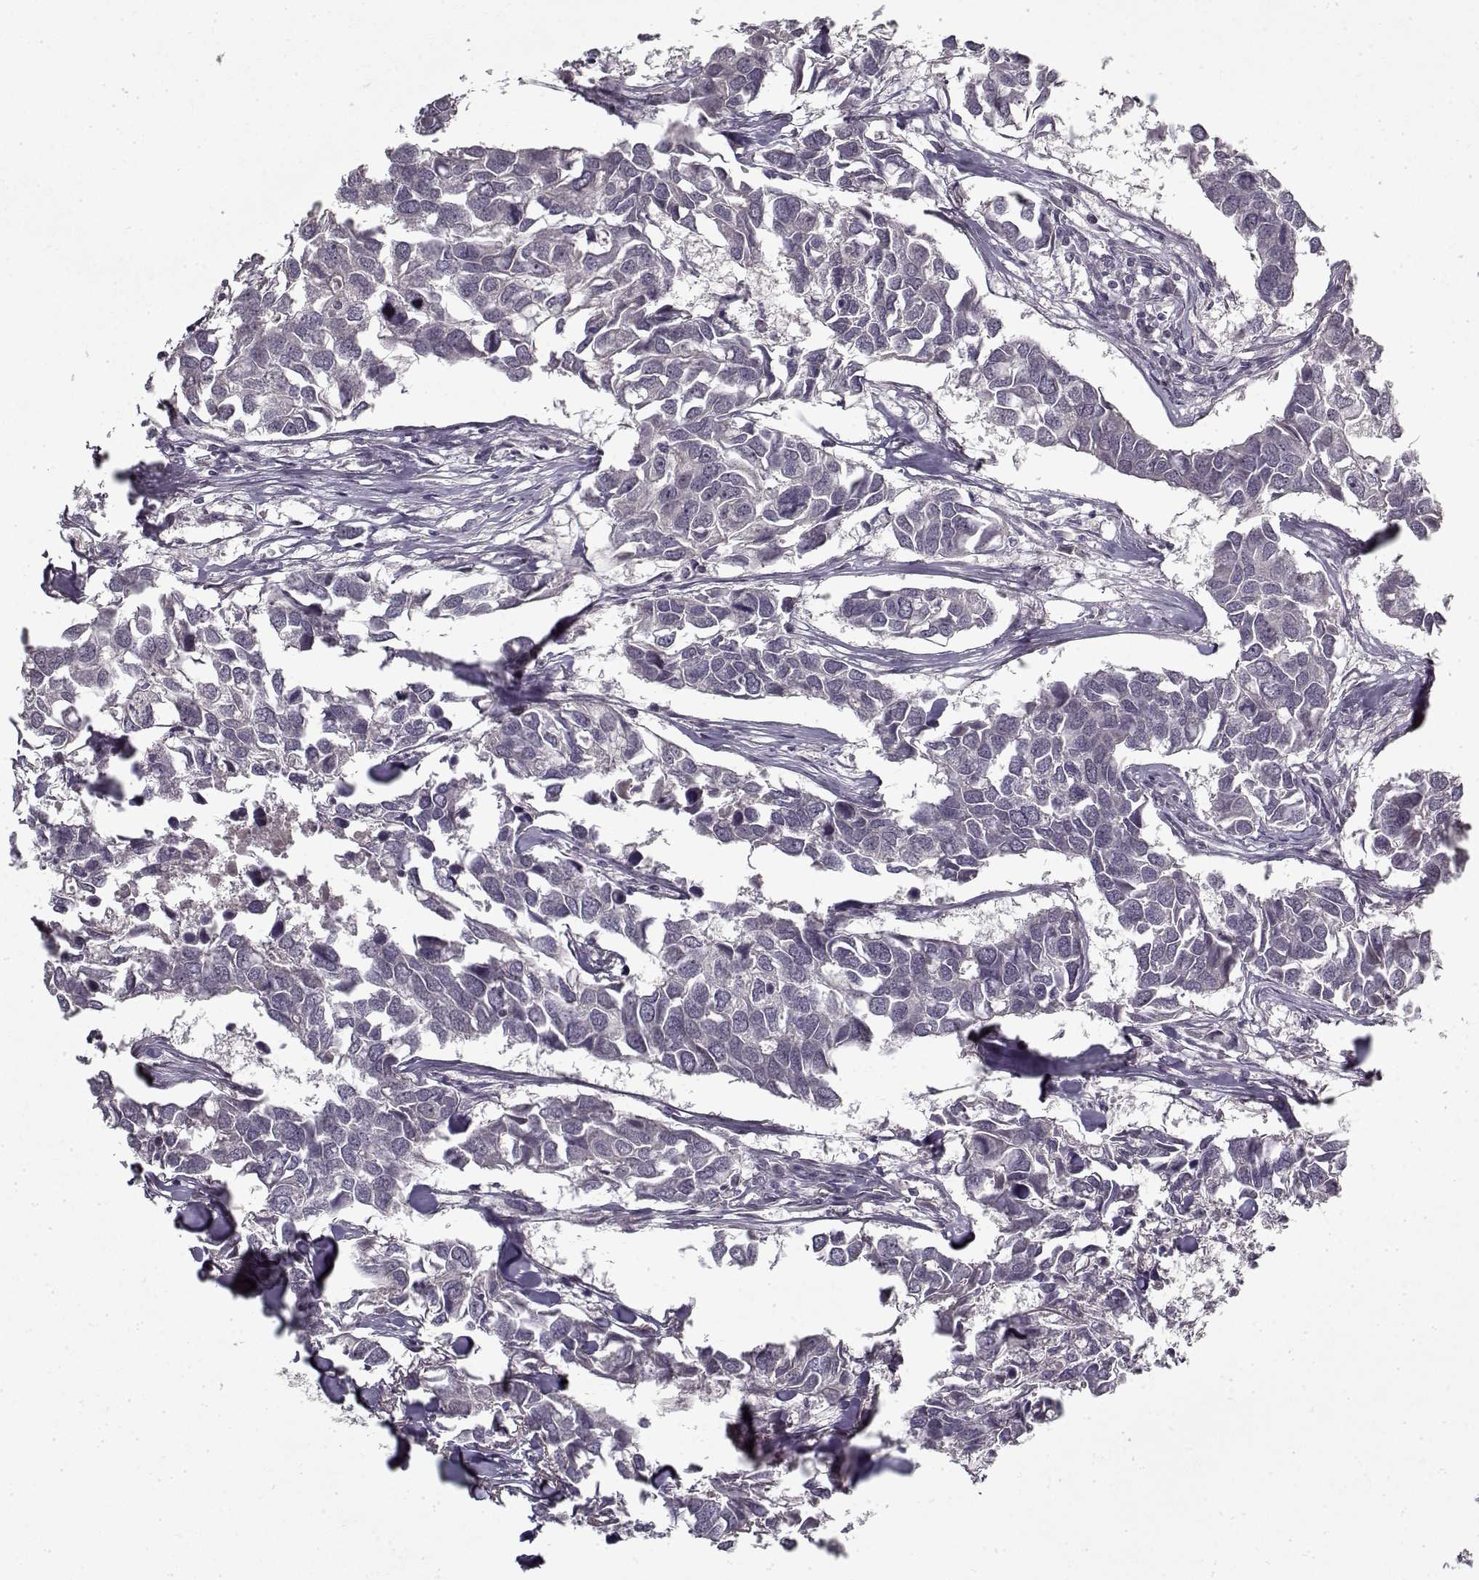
{"staining": {"intensity": "negative", "quantity": "none", "location": "none"}, "tissue": "breast cancer", "cell_type": "Tumor cells", "image_type": "cancer", "snomed": [{"axis": "morphology", "description": "Duct carcinoma"}, {"axis": "topography", "description": "Breast"}], "caption": "Tumor cells show no significant positivity in infiltrating ductal carcinoma (breast).", "gene": "LAMA2", "patient": {"sex": "female", "age": 83}}